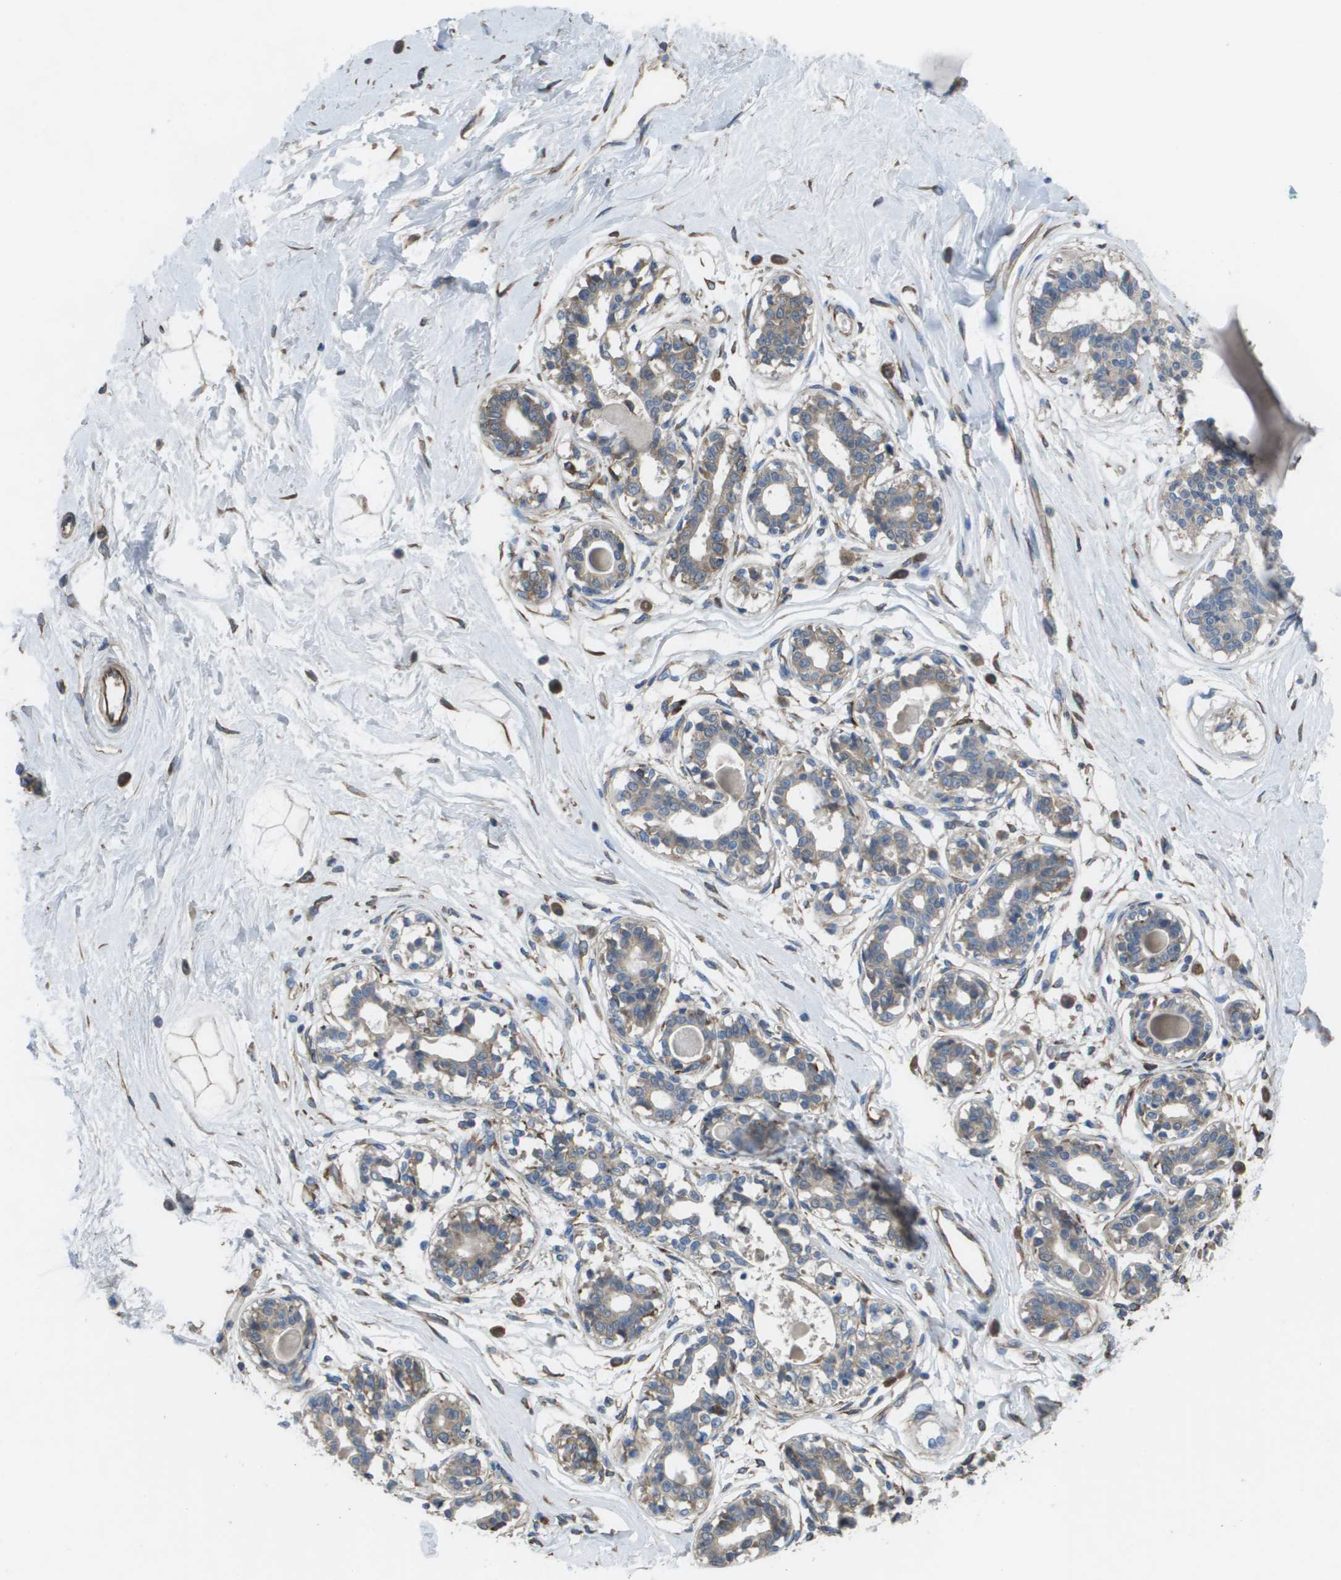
{"staining": {"intensity": "weak", "quantity": ">75%", "location": "cytoplasmic/membranous"}, "tissue": "breast", "cell_type": "Adipocytes", "image_type": "normal", "snomed": [{"axis": "morphology", "description": "Normal tissue, NOS"}, {"axis": "topography", "description": "Breast"}], "caption": "This is a histology image of immunohistochemistry (IHC) staining of normal breast, which shows weak expression in the cytoplasmic/membranous of adipocytes.", "gene": "CLCN2", "patient": {"sex": "female", "age": 45}}